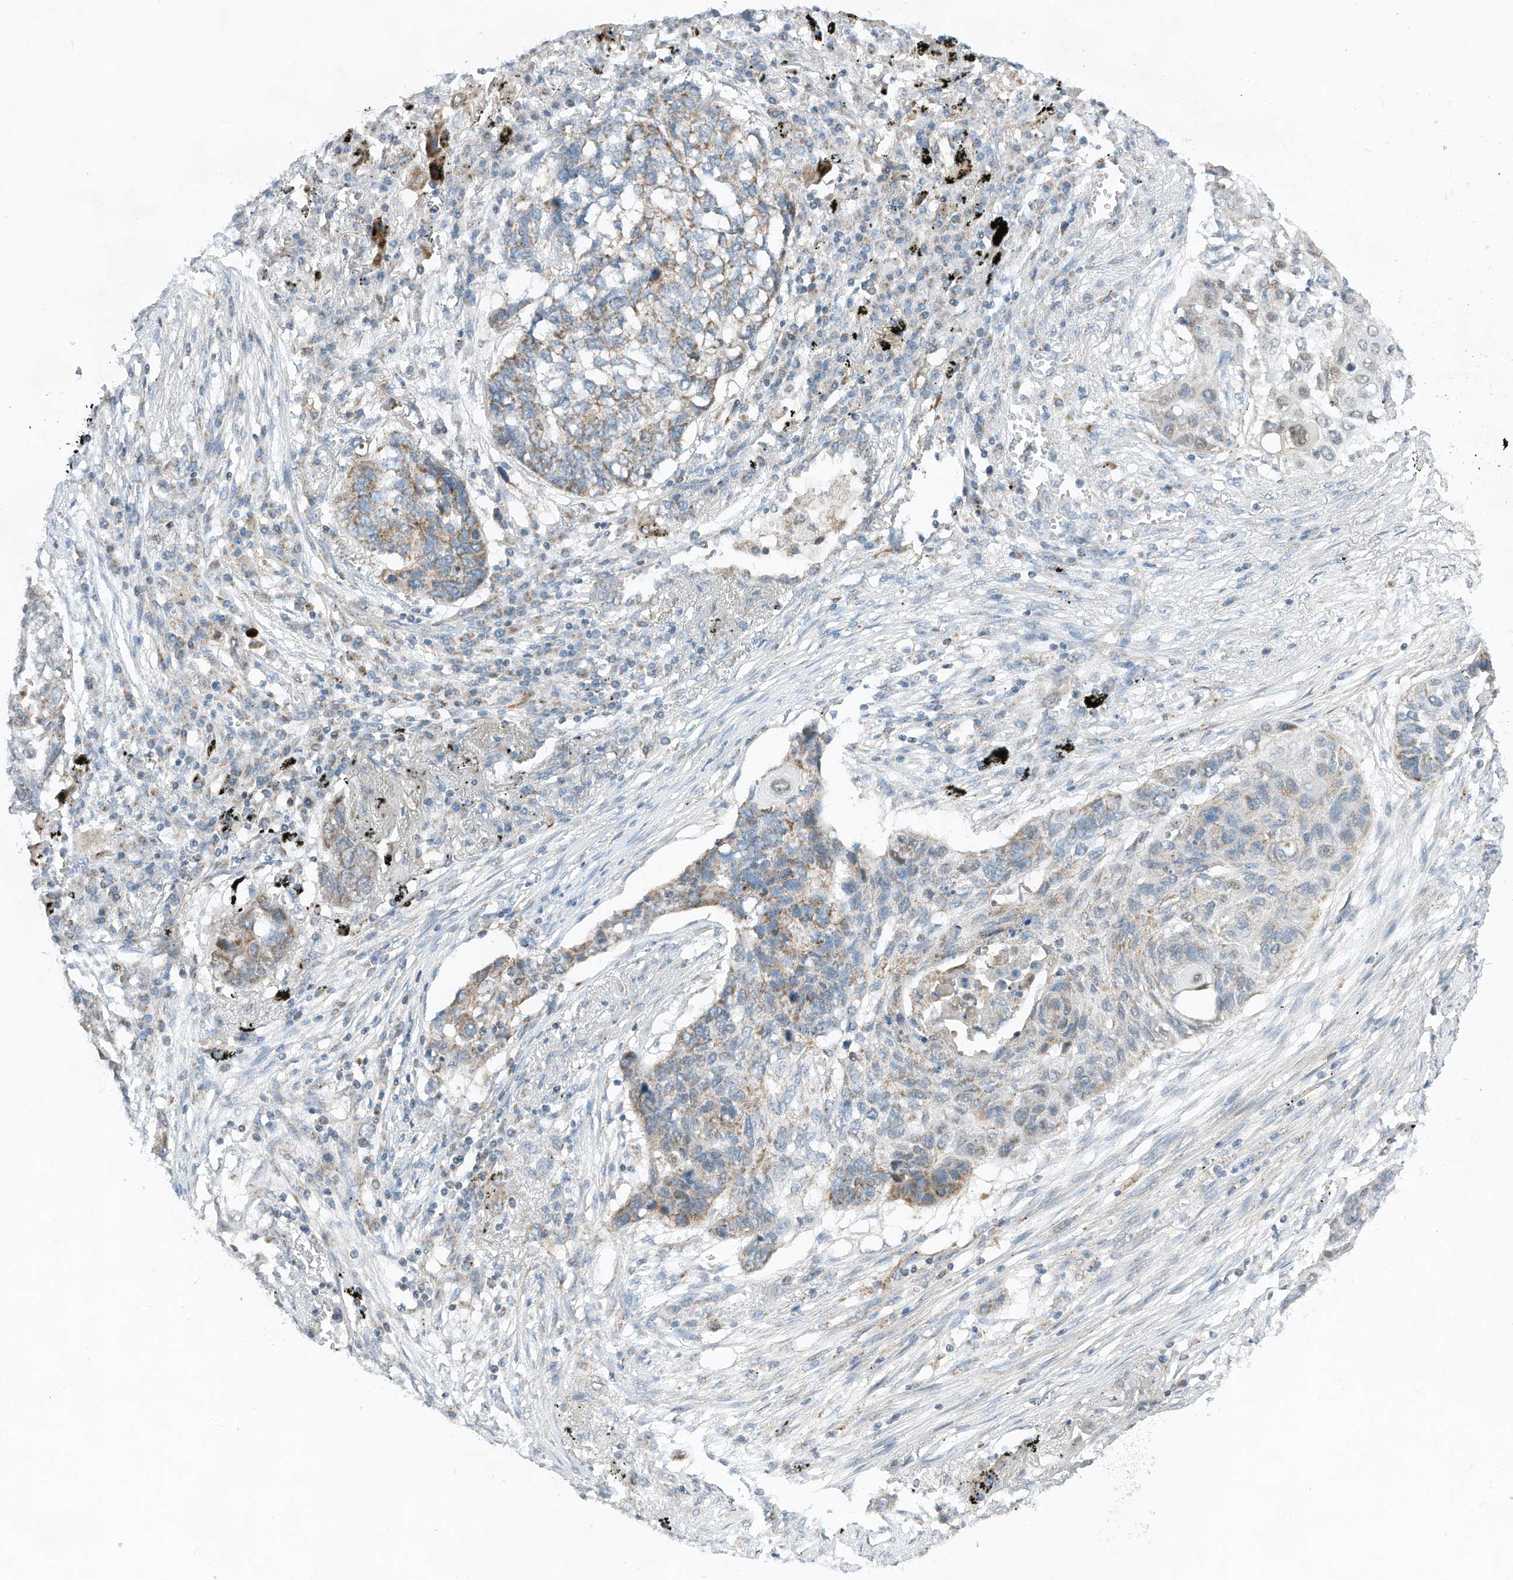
{"staining": {"intensity": "weak", "quantity": "<25%", "location": "cytoplasmic/membranous"}, "tissue": "lung cancer", "cell_type": "Tumor cells", "image_type": "cancer", "snomed": [{"axis": "morphology", "description": "Squamous cell carcinoma, NOS"}, {"axis": "topography", "description": "Lung"}], "caption": "There is no significant staining in tumor cells of lung squamous cell carcinoma.", "gene": "RMND1", "patient": {"sex": "female", "age": 63}}